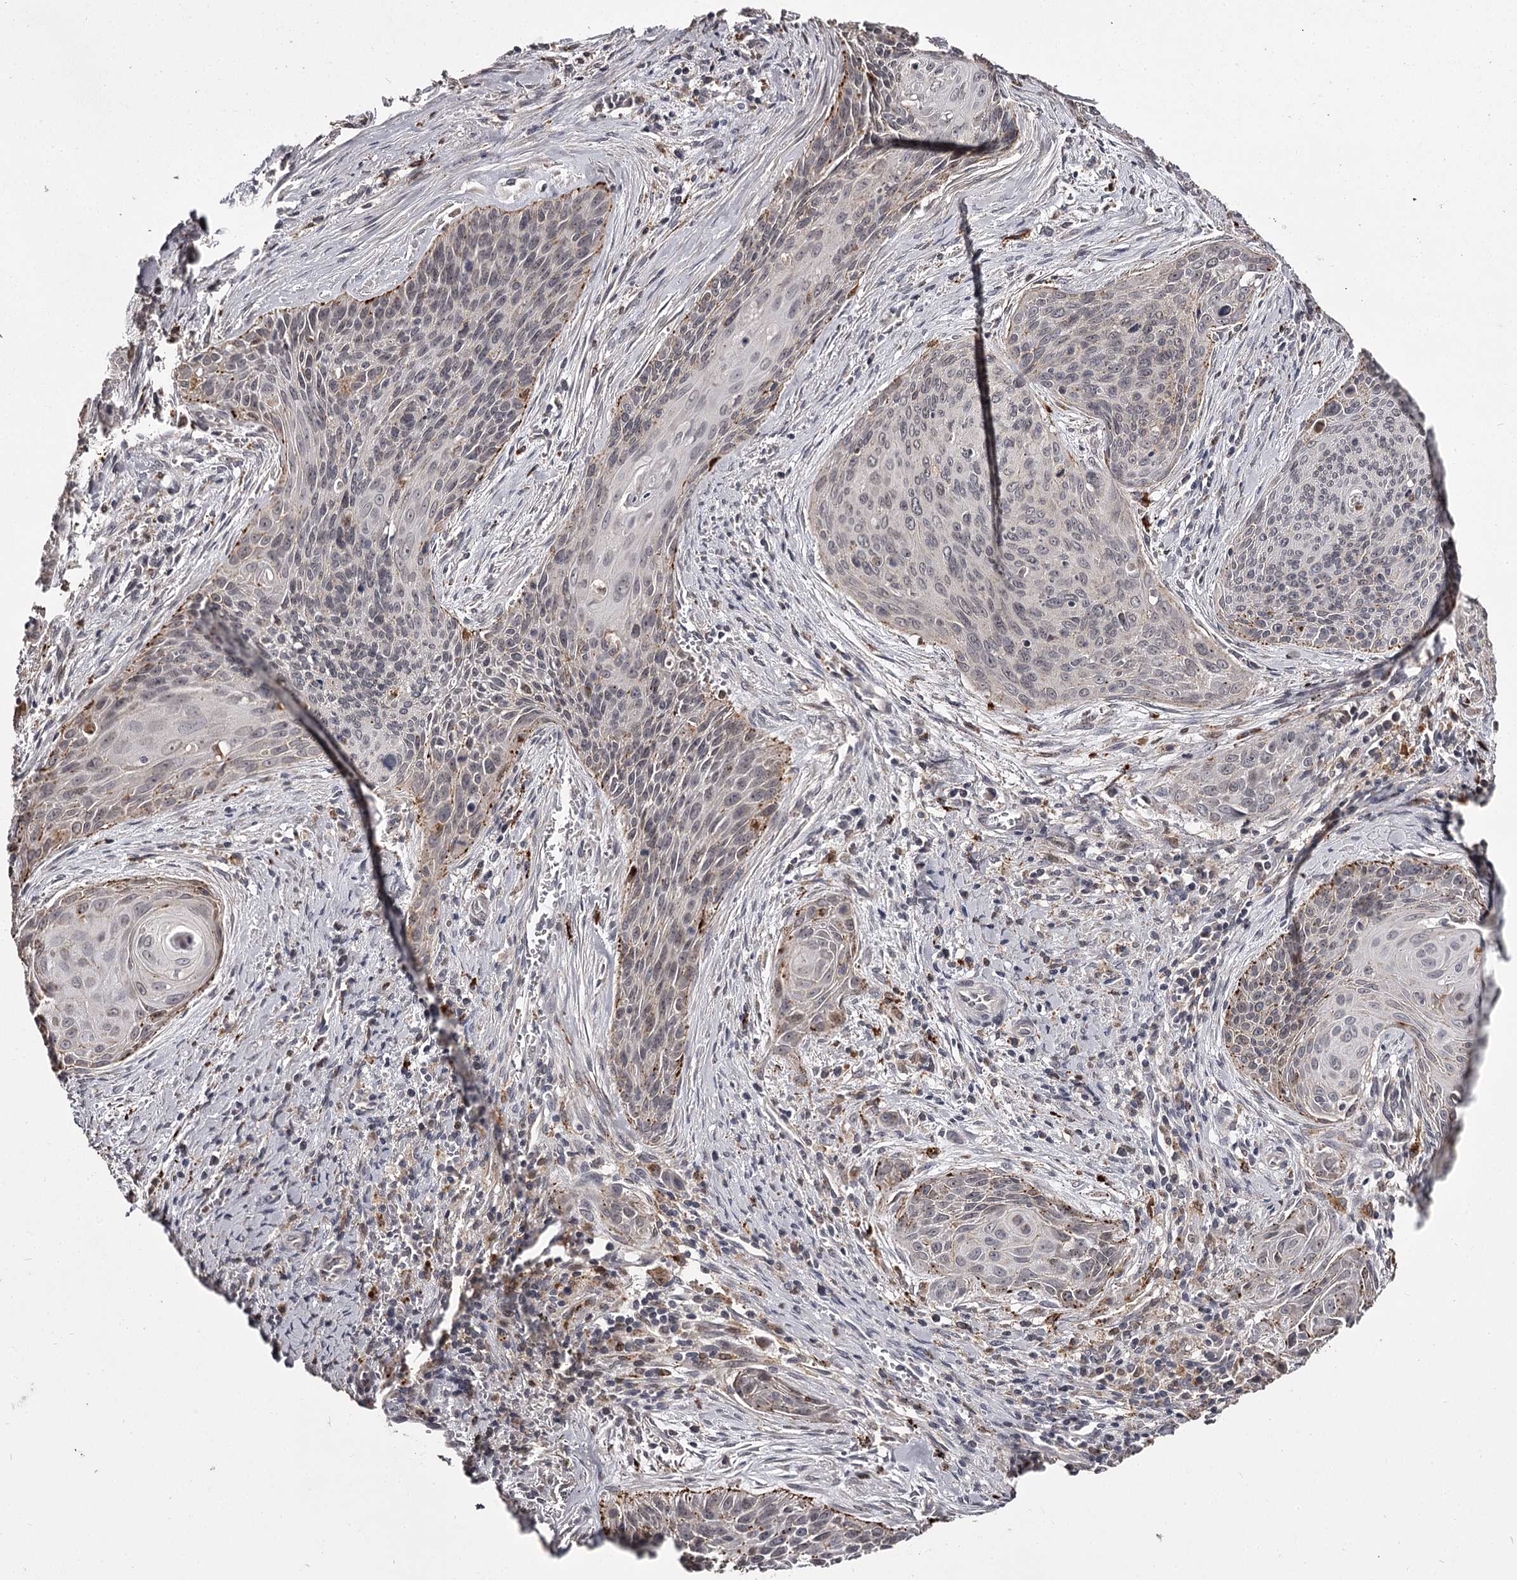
{"staining": {"intensity": "moderate", "quantity": "<25%", "location": "cytoplasmic/membranous"}, "tissue": "cervical cancer", "cell_type": "Tumor cells", "image_type": "cancer", "snomed": [{"axis": "morphology", "description": "Squamous cell carcinoma, NOS"}, {"axis": "topography", "description": "Cervix"}], "caption": "This is a histology image of immunohistochemistry (IHC) staining of squamous cell carcinoma (cervical), which shows moderate expression in the cytoplasmic/membranous of tumor cells.", "gene": "SLC32A1", "patient": {"sex": "female", "age": 55}}